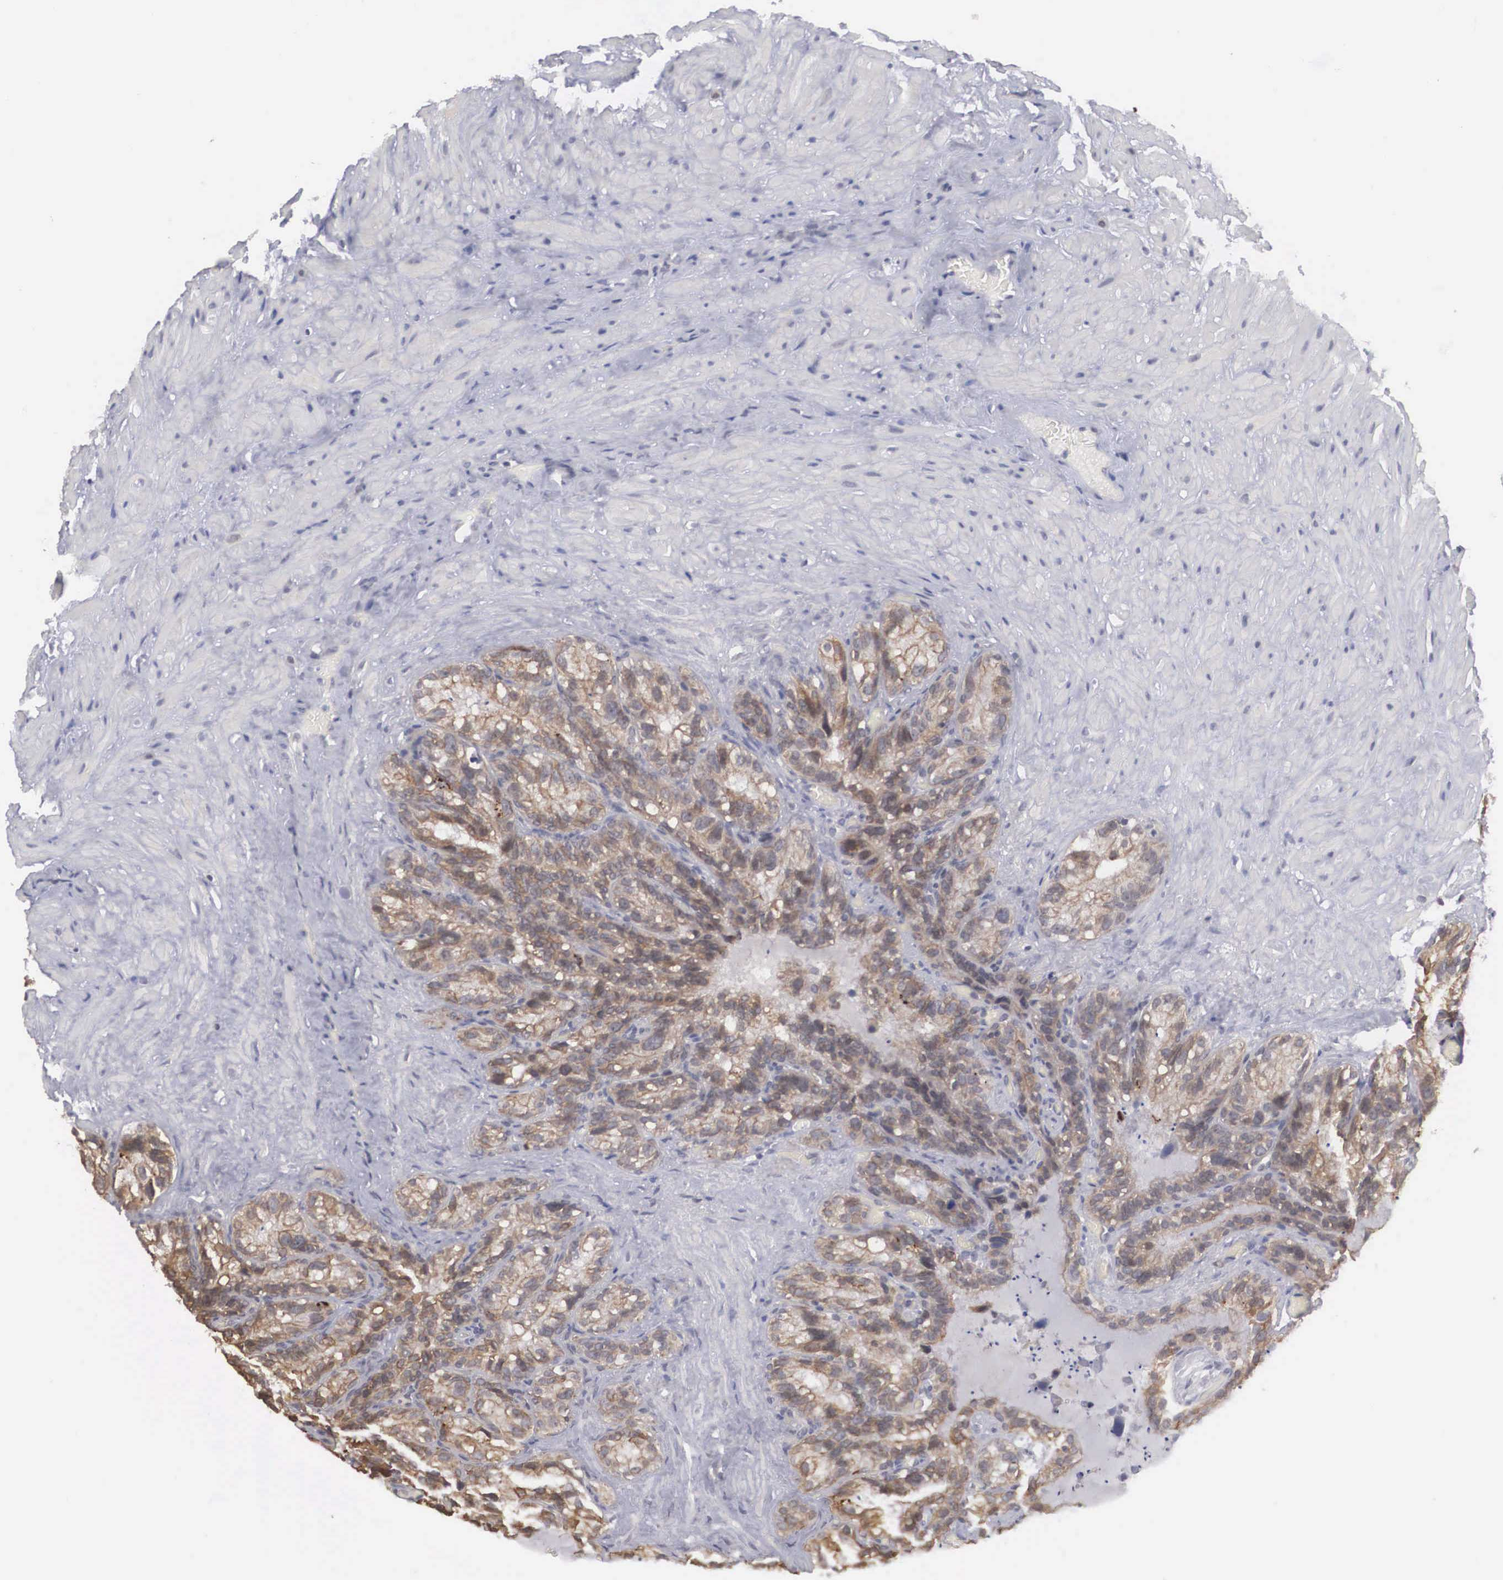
{"staining": {"intensity": "weak", "quantity": ">75%", "location": "cytoplasmic/membranous"}, "tissue": "seminal vesicle", "cell_type": "Glandular cells", "image_type": "normal", "snomed": [{"axis": "morphology", "description": "Normal tissue, NOS"}, {"axis": "topography", "description": "Seminal veicle"}], "caption": "High-power microscopy captured an immunohistochemistry image of benign seminal vesicle, revealing weak cytoplasmic/membranous positivity in approximately >75% of glandular cells. The protein of interest is shown in brown color, while the nuclei are stained blue.", "gene": "WDR89", "patient": {"sex": "male", "age": 63}}